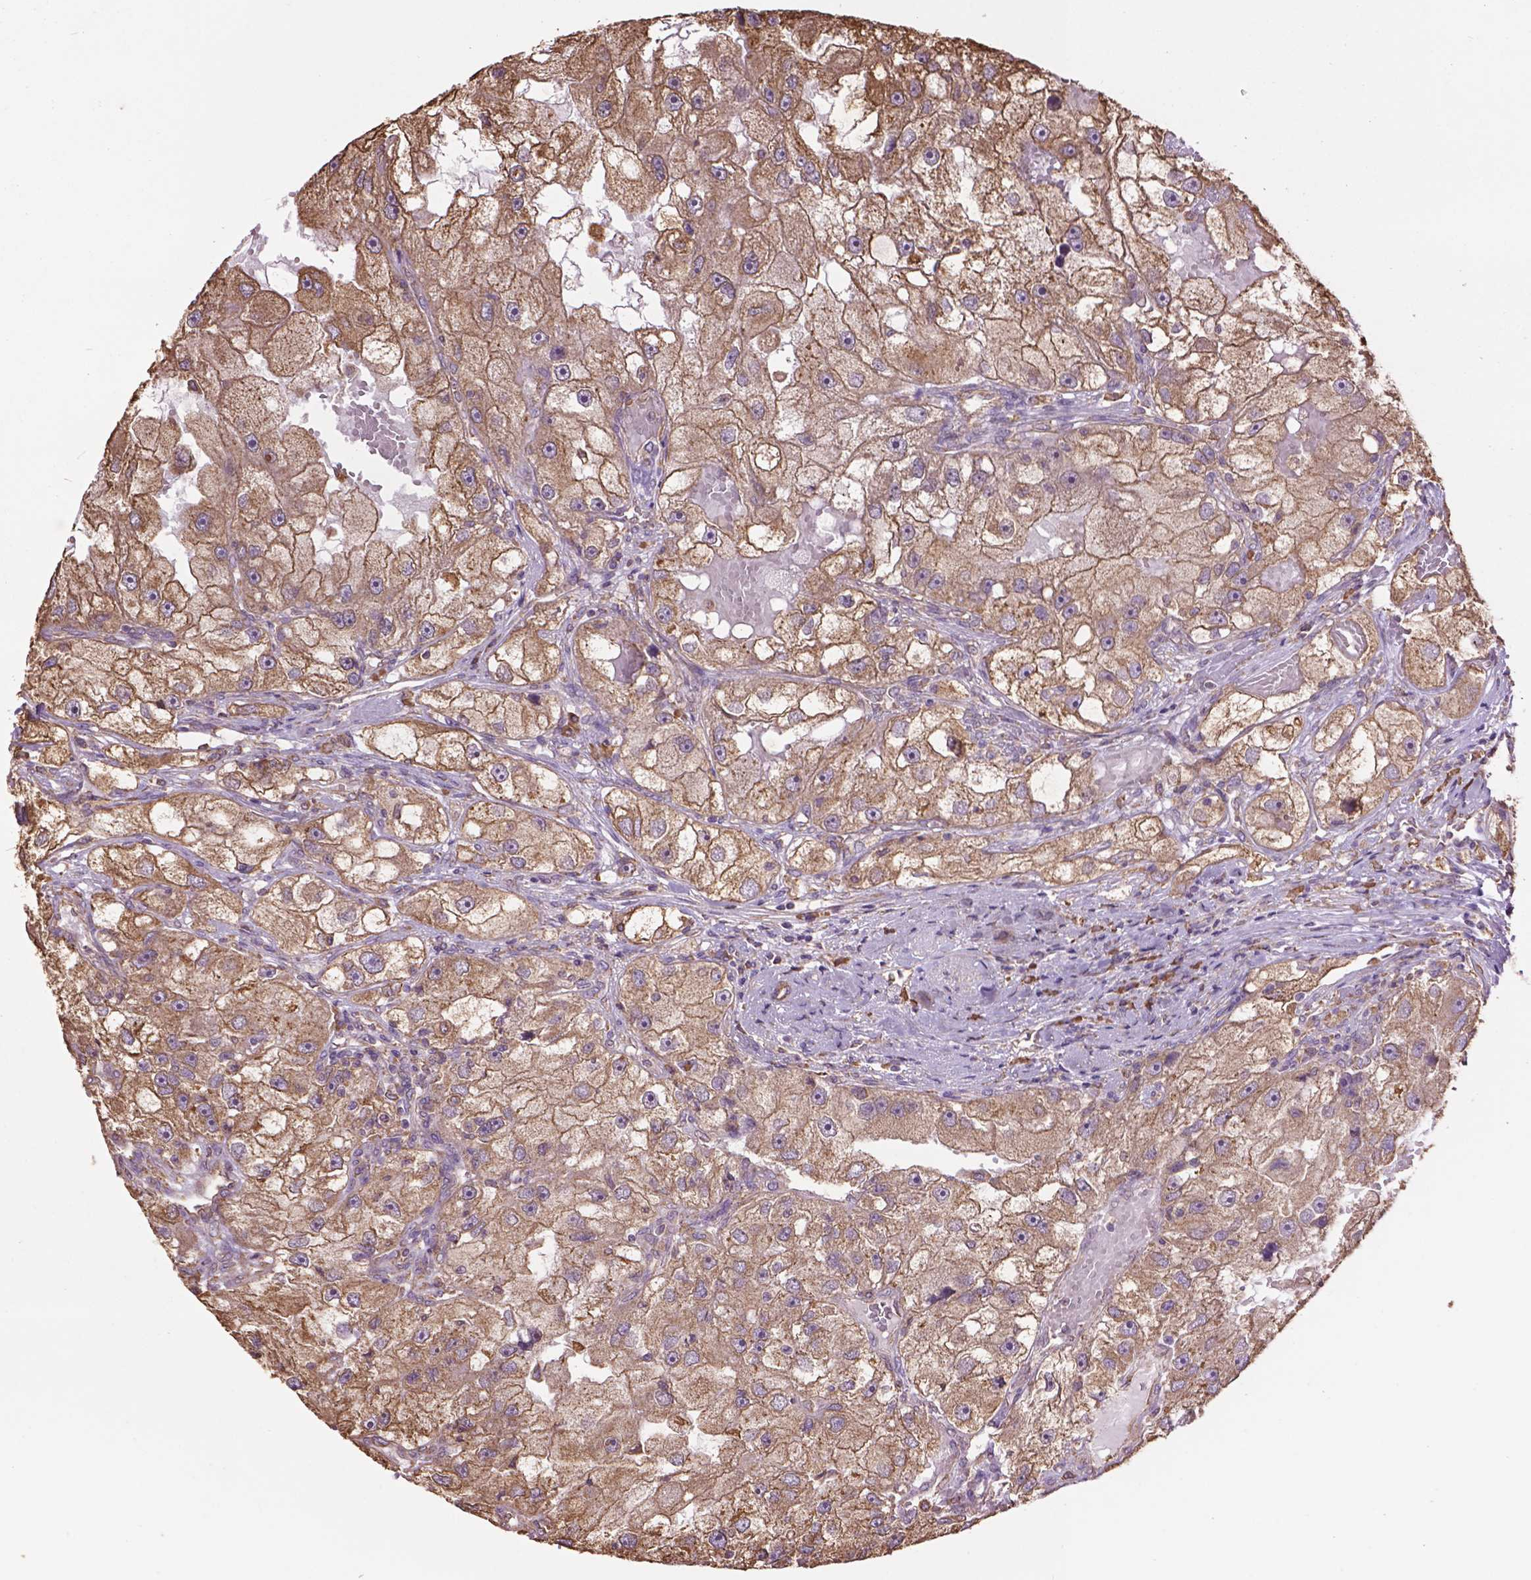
{"staining": {"intensity": "moderate", "quantity": ">75%", "location": "cytoplasmic/membranous"}, "tissue": "renal cancer", "cell_type": "Tumor cells", "image_type": "cancer", "snomed": [{"axis": "morphology", "description": "Adenocarcinoma, NOS"}, {"axis": "topography", "description": "Kidney"}], "caption": "This photomicrograph exhibits immunohistochemistry (IHC) staining of human renal cancer (adenocarcinoma), with medium moderate cytoplasmic/membranous expression in approximately >75% of tumor cells.", "gene": "PPP2R5E", "patient": {"sex": "male", "age": 63}}